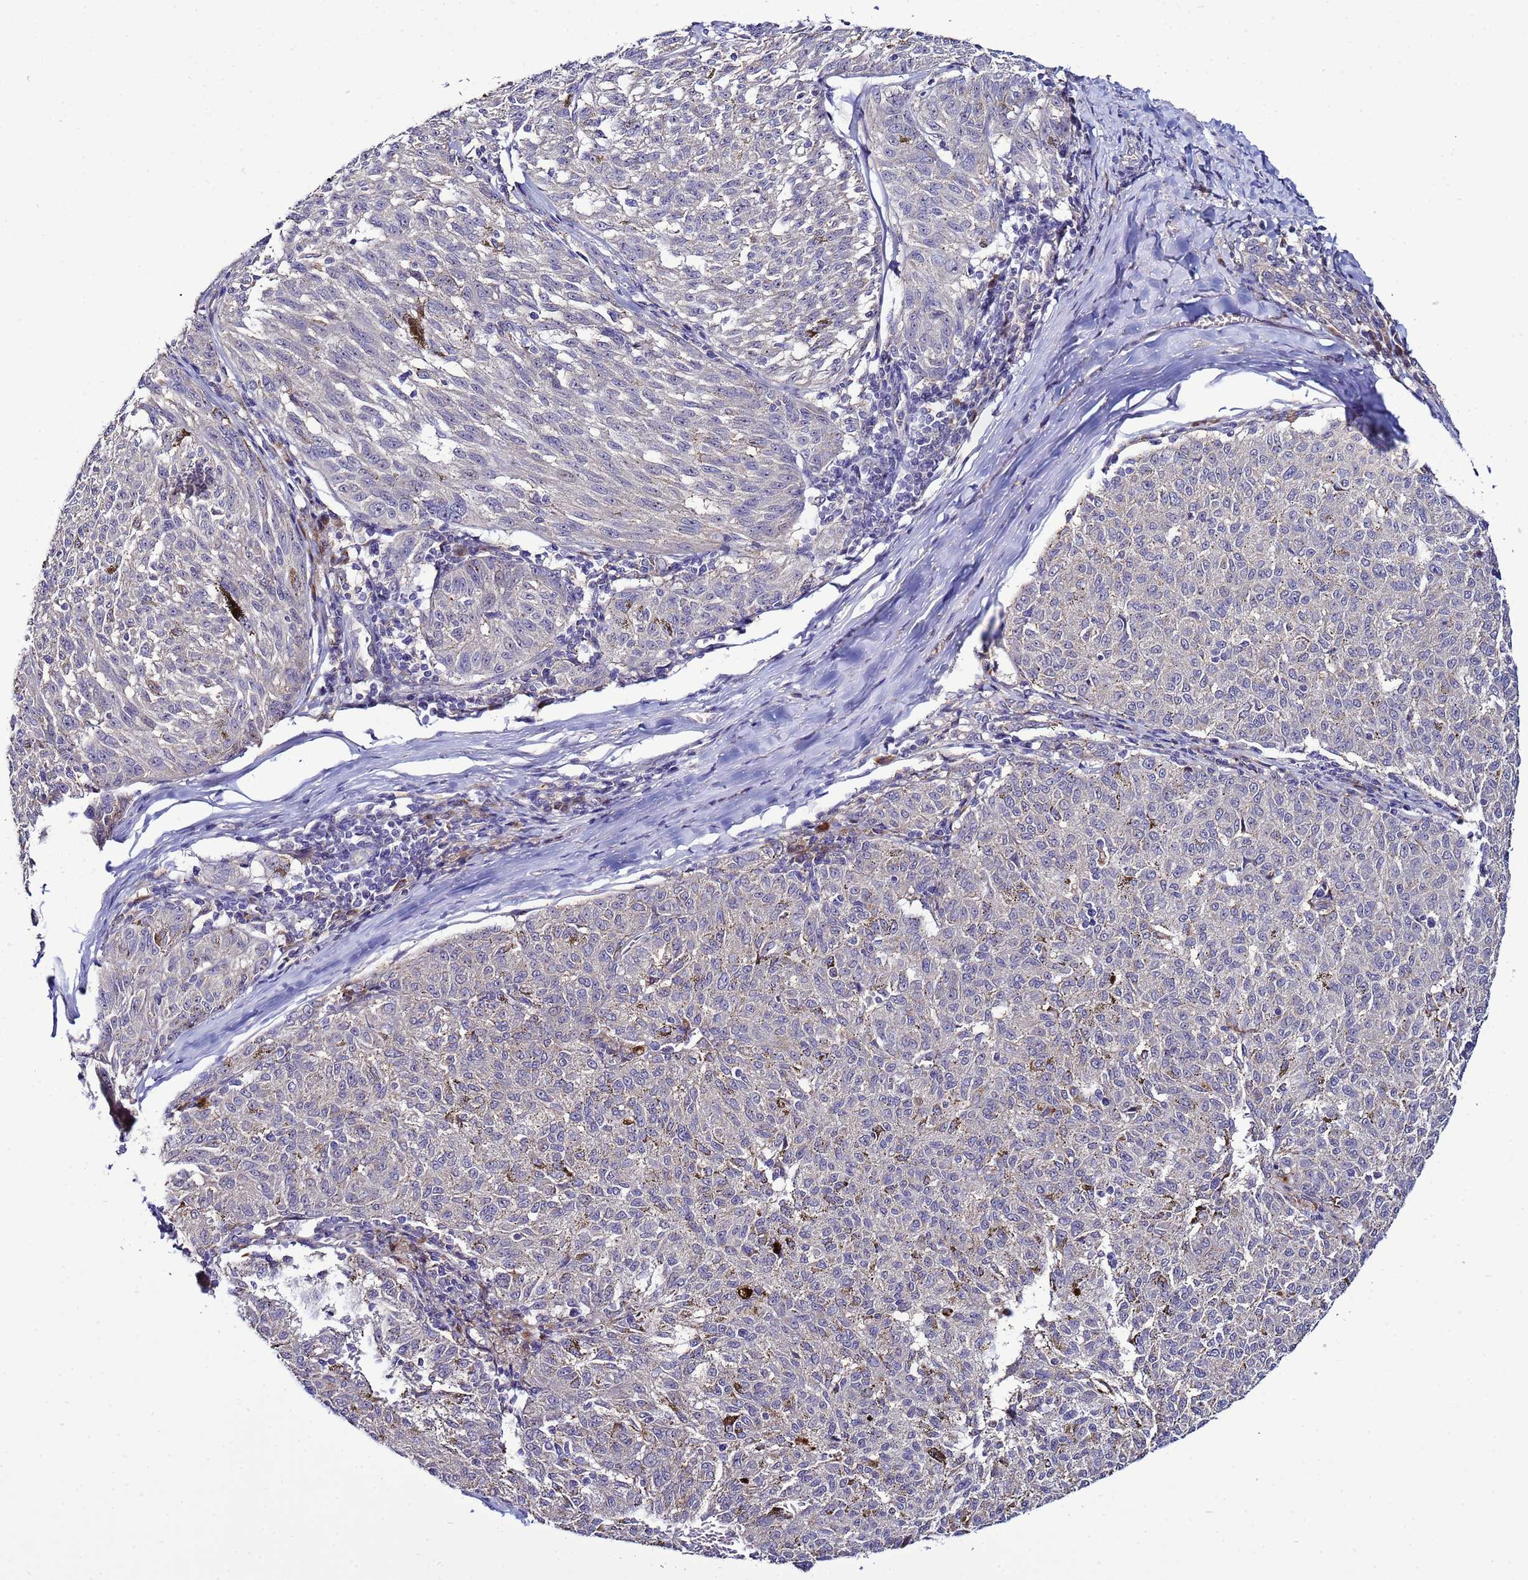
{"staining": {"intensity": "negative", "quantity": "none", "location": "none"}, "tissue": "melanoma", "cell_type": "Tumor cells", "image_type": "cancer", "snomed": [{"axis": "morphology", "description": "Malignant melanoma, NOS"}, {"axis": "topography", "description": "Skin"}], "caption": "Immunohistochemistry of human melanoma displays no staining in tumor cells.", "gene": "NOL8", "patient": {"sex": "female", "age": 72}}